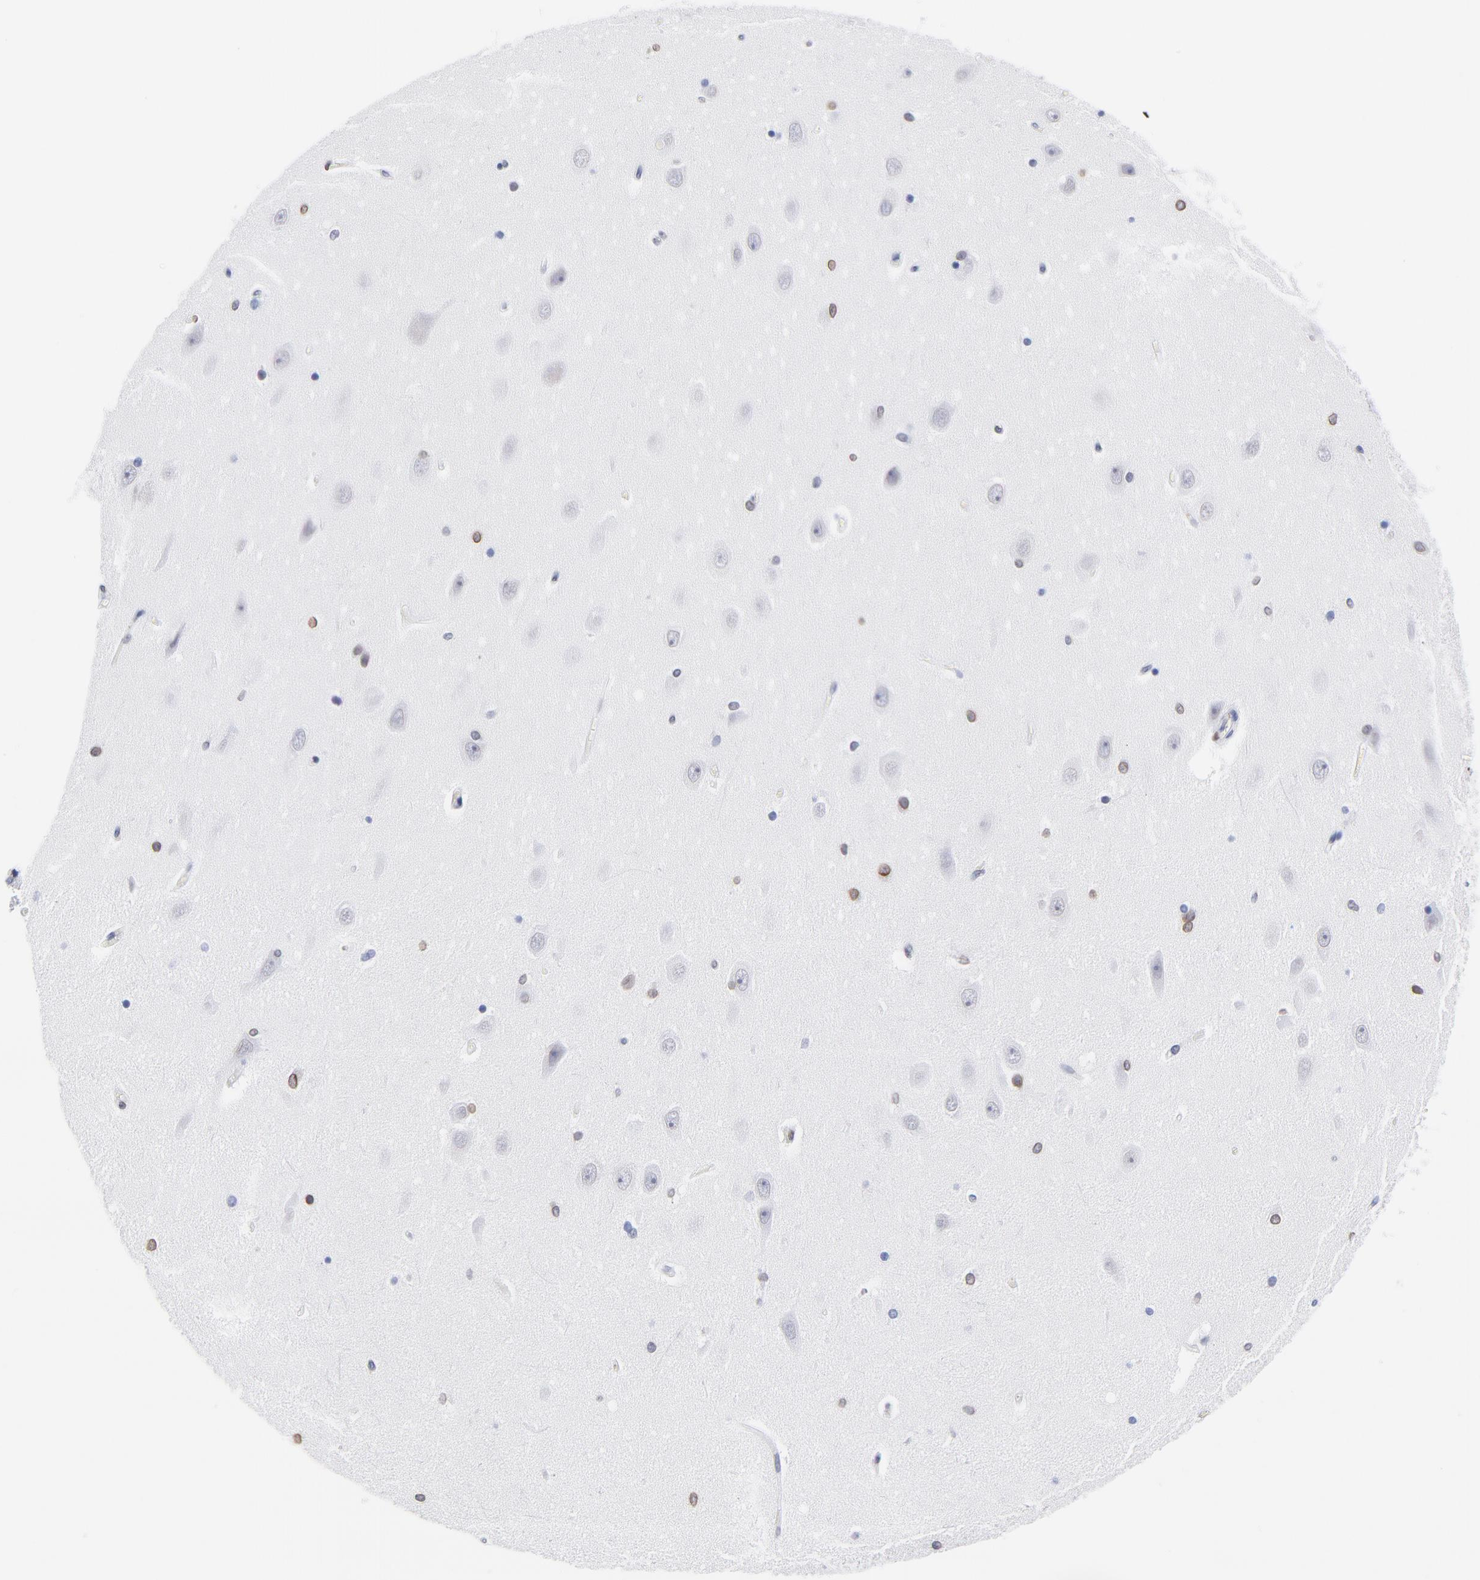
{"staining": {"intensity": "moderate", "quantity": "<25%", "location": "nuclear"}, "tissue": "hippocampus", "cell_type": "Glial cells", "image_type": "normal", "snomed": [{"axis": "morphology", "description": "Normal tissue, NOS"}, {"axis": "topography", "description": "Hippocampus"}], "caption": "DAB immunohistochemical staining of unremarkable human hippocampus exhibits moderate nuclear protein staining in approximately <25% of glial cells.", "gene": "THAP7", "patient": {"sex": "female", "age": 54}}